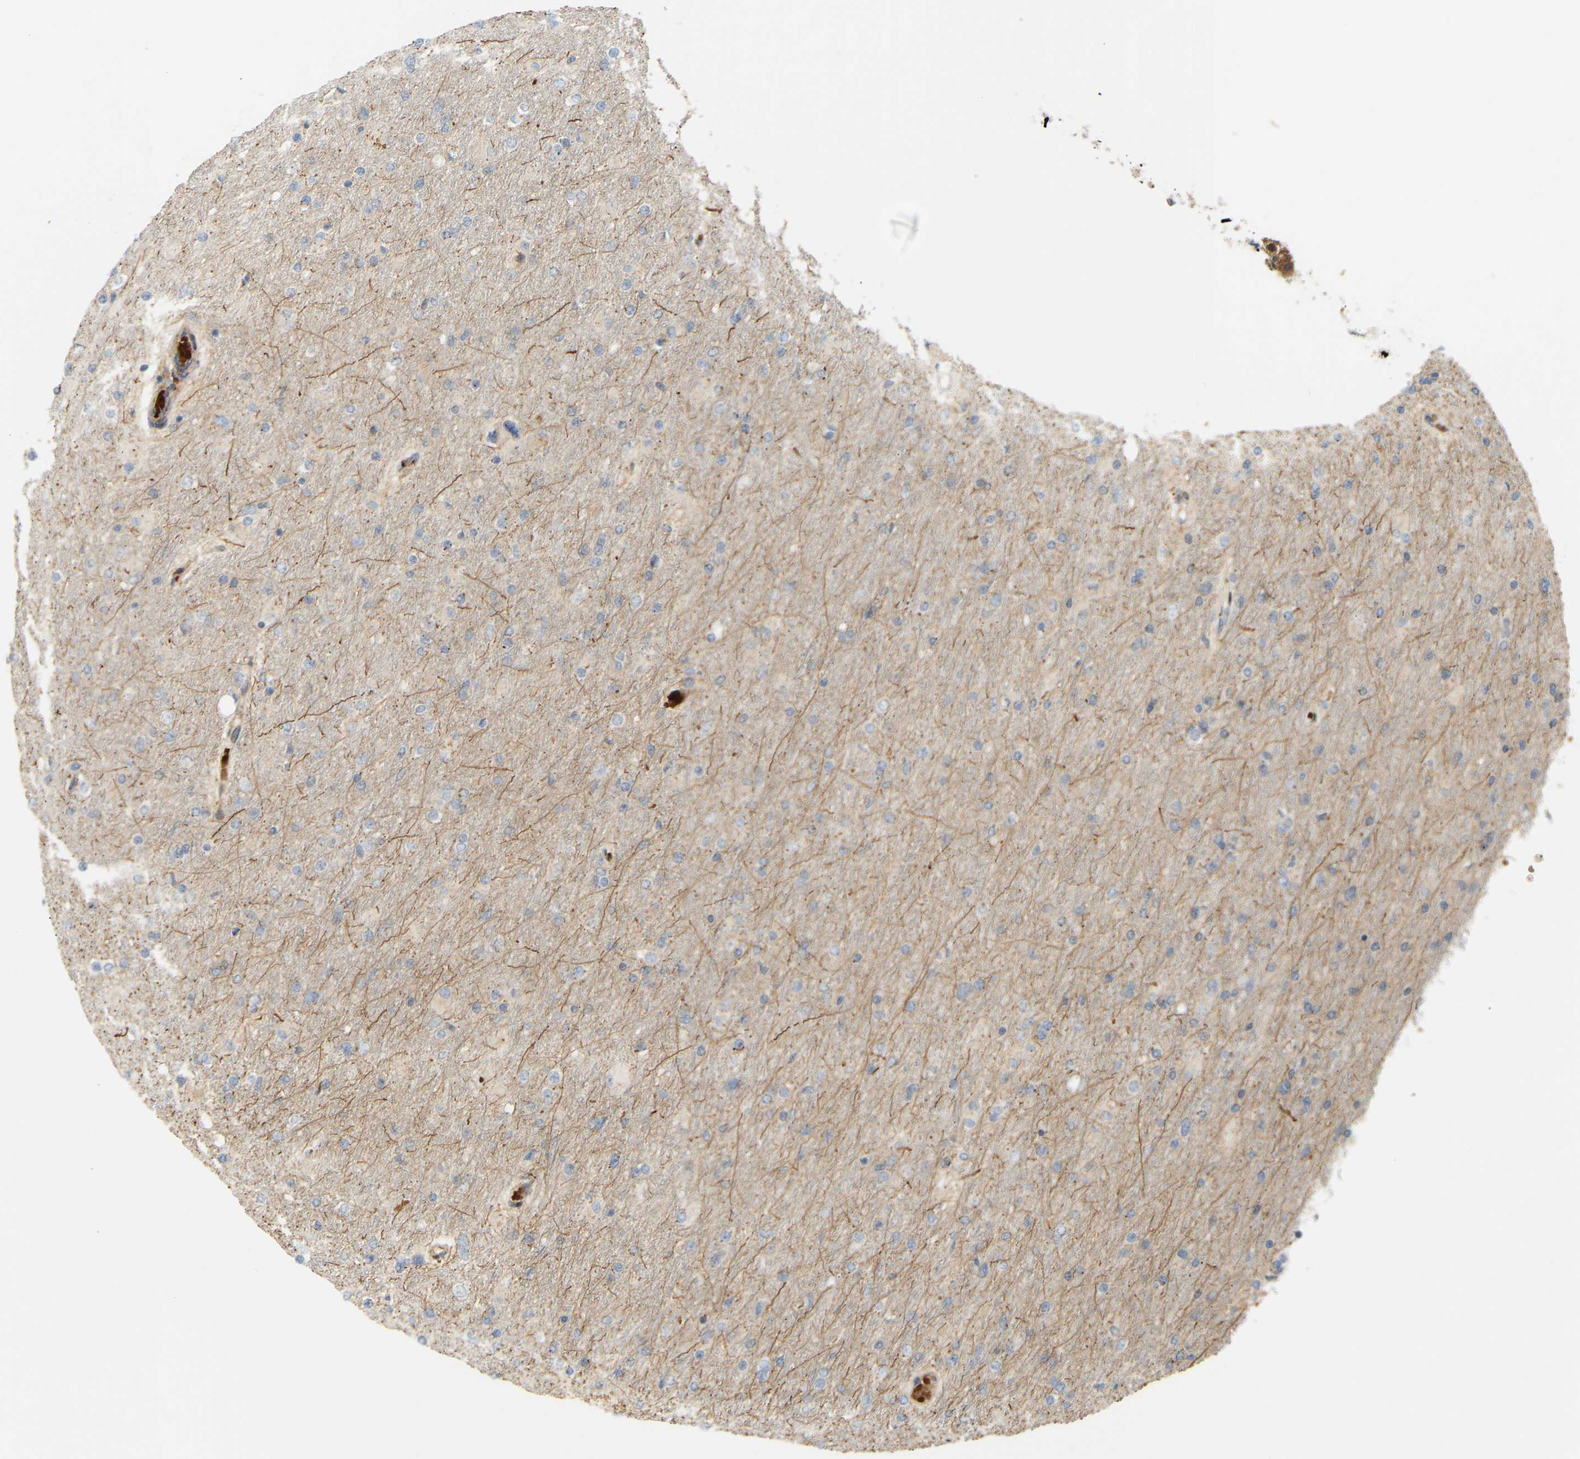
{"staining": {"intensity": "weak", "quantity": "25%-75%", "location": "cytoplasmic/membranous"}, "tissue": "glioma", "cell_type": "Tumor cells", "image_type": "cancer", "snomed": [{"axis": "morphology", "description": "Glioma, malignant, High grade"}, {"axis": "topography", "description": "Cerebral cortex"}], "caption": "Human high-grade glioma (malignant) stained with a brown dye reveals weak cytoplasmic/membranous positive staining in approximately 25%-75% of tumor cells.", "gene": "POGLUT2", "patient": {"sex": "female", "age": 36}}